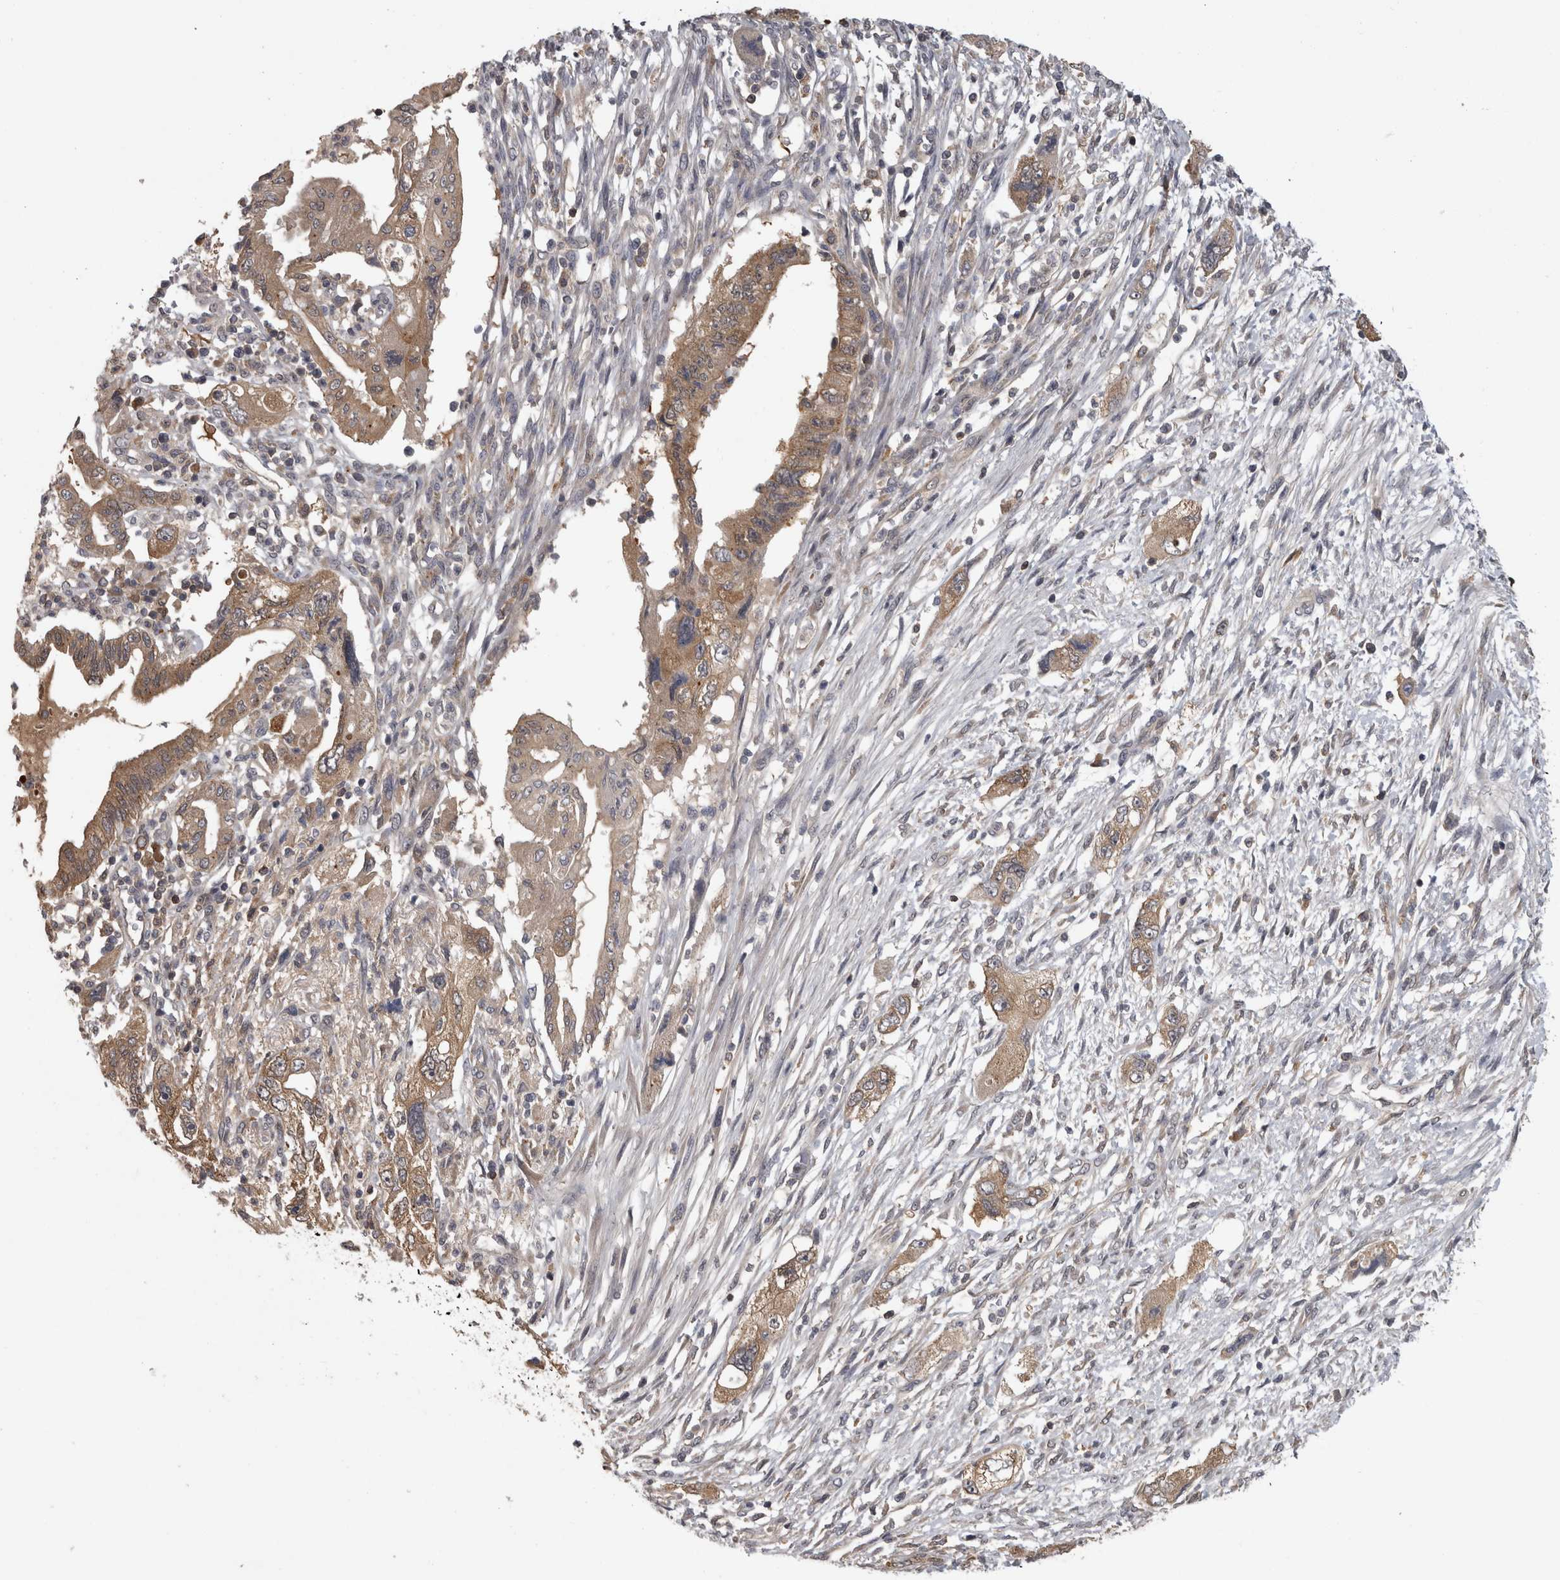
{"staining": {"intensity": "moderate", "quantity": ">75%", "location": "cytoplasmic/membranous"}, "tissue": "pancreatic cancer", "cell_type": "Tumor cells", "image_type": "cancer", "snomed": [{"axis": "morphology", "description": "Adenocarcinoma, NOS"}, {"axis": "topography", "description": "Pancreas"}], "caption": "Pancreatic cancer (adenocarcinoma) stained with a brown dye reveals moderate cytoplasmic/membranous positive expression in about >75% of tumor cells.", "gene": "APRT", "patient": {"sex": "female", "age": 73}}